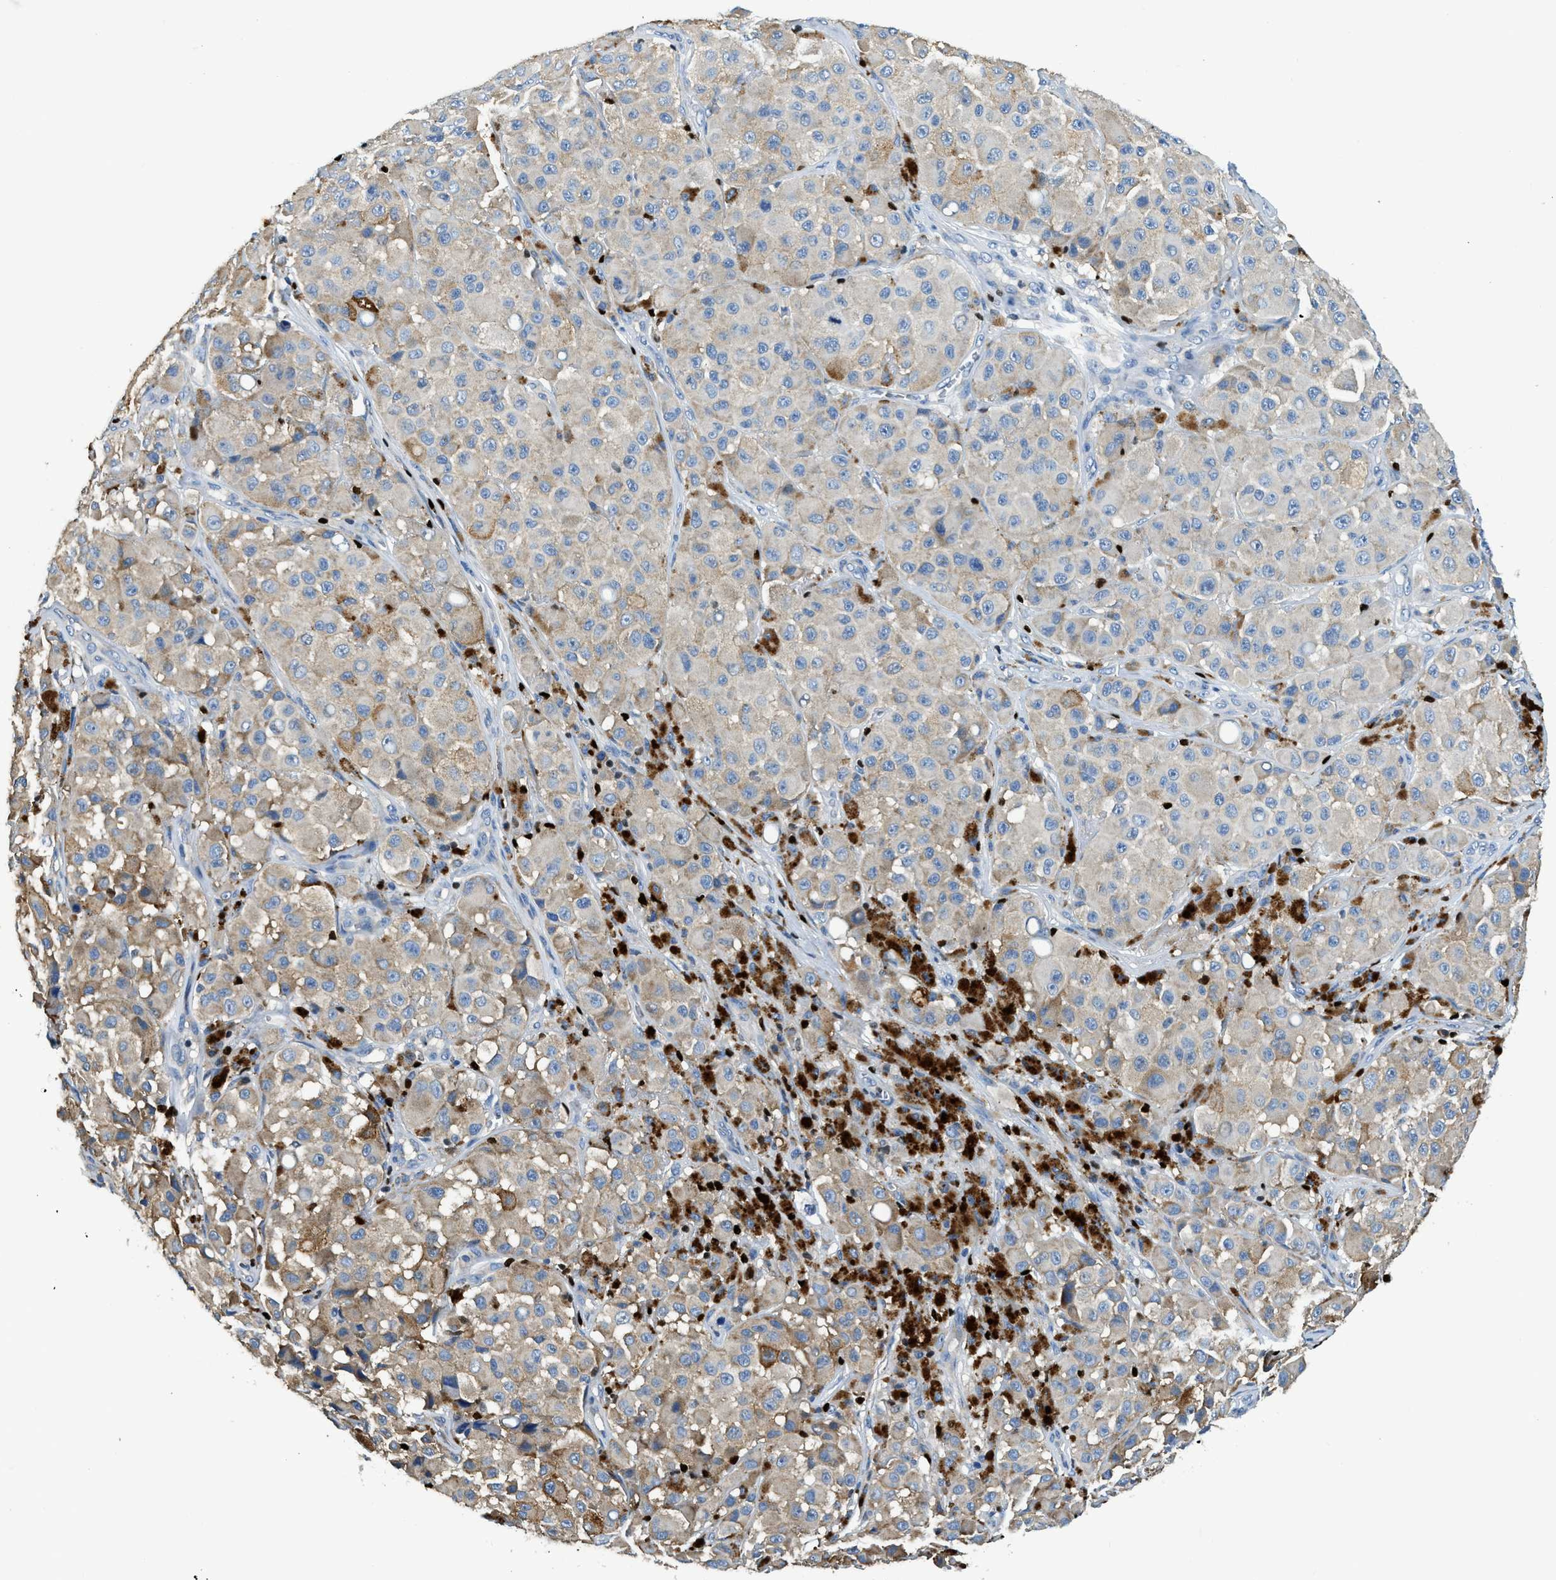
{"staining": {"intensity": "weak", "quantity": "<25%", "location": "cytoplasmic/membranous"}, "tissue": "melanoma", "cell_type": "Tumor cells", "image_type": "cancer", "snomed": [{"axis": "morphology", "description": "Malignant melanoma, NOS"}, {"axis": "topography", "description": "Skin"}], "caption": "IHC photomicrograph of melanoma stained for a protein (brown), which shows no positivity in tumor cells. (DAB immunohistochemistry (IHC), high magnification).", "gene": "TOX", "patient": {"sex": "male", "age": 84}}